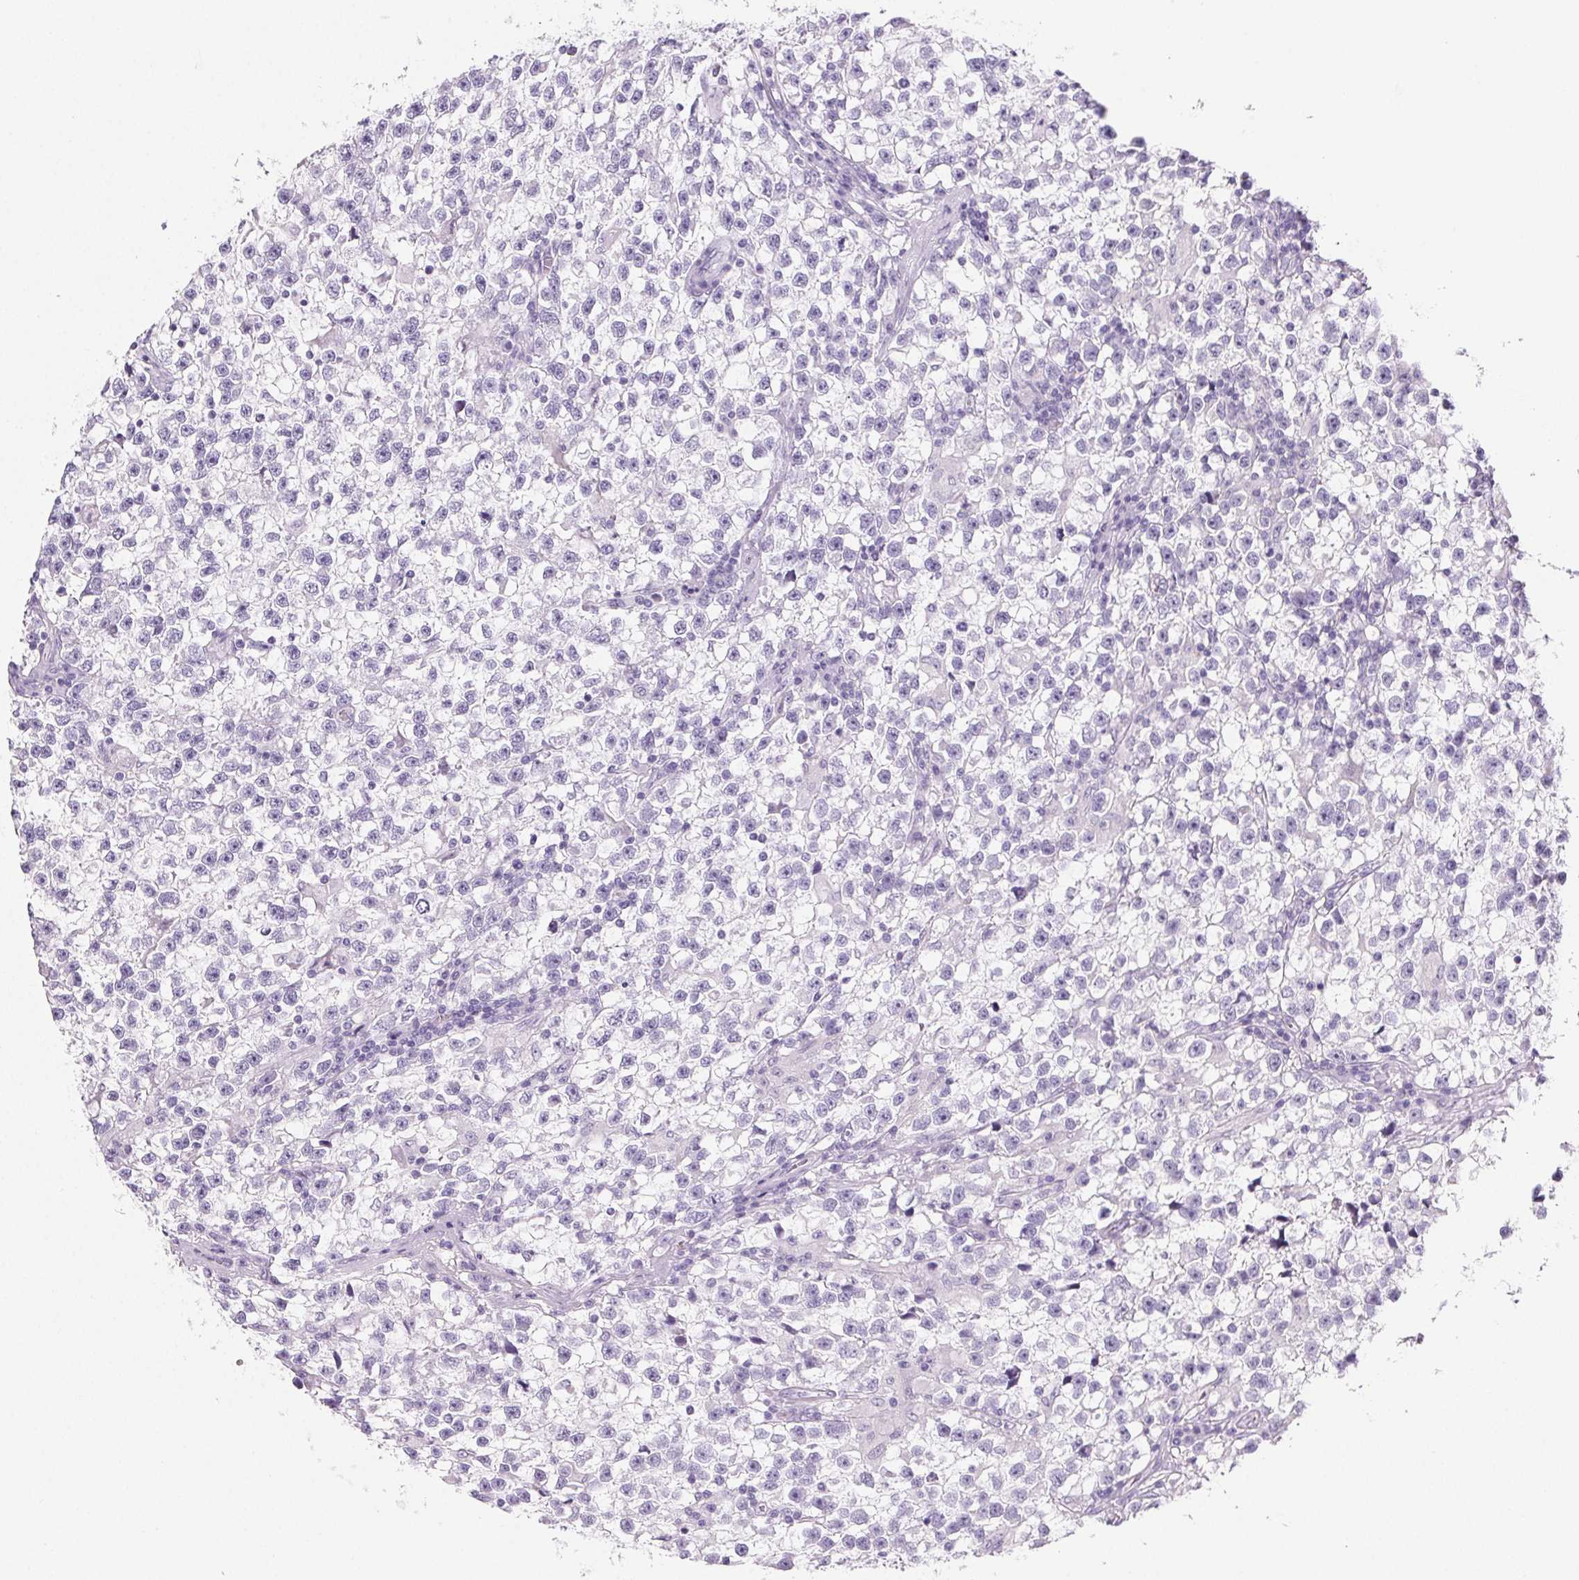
{"staining": {"intensity": "negative", "quantity": "none", "location": "none"}, "tissue": "testis cancer", "cell_type": "Tumor cells", "image_type": "cancer", "snomed": [{"axis": "morphology", "description": "Seminoma, NOS"}, {"axis": "topography", "description": "Testis"}], "caption": "Micrograph shows no protein positivity in tumor cells of seminoma (testis) tissue. (IHC, brightfield microscopy, high magnification).", "gene": "PRSS3", "patient": {"sex": "male", "age": 31}}